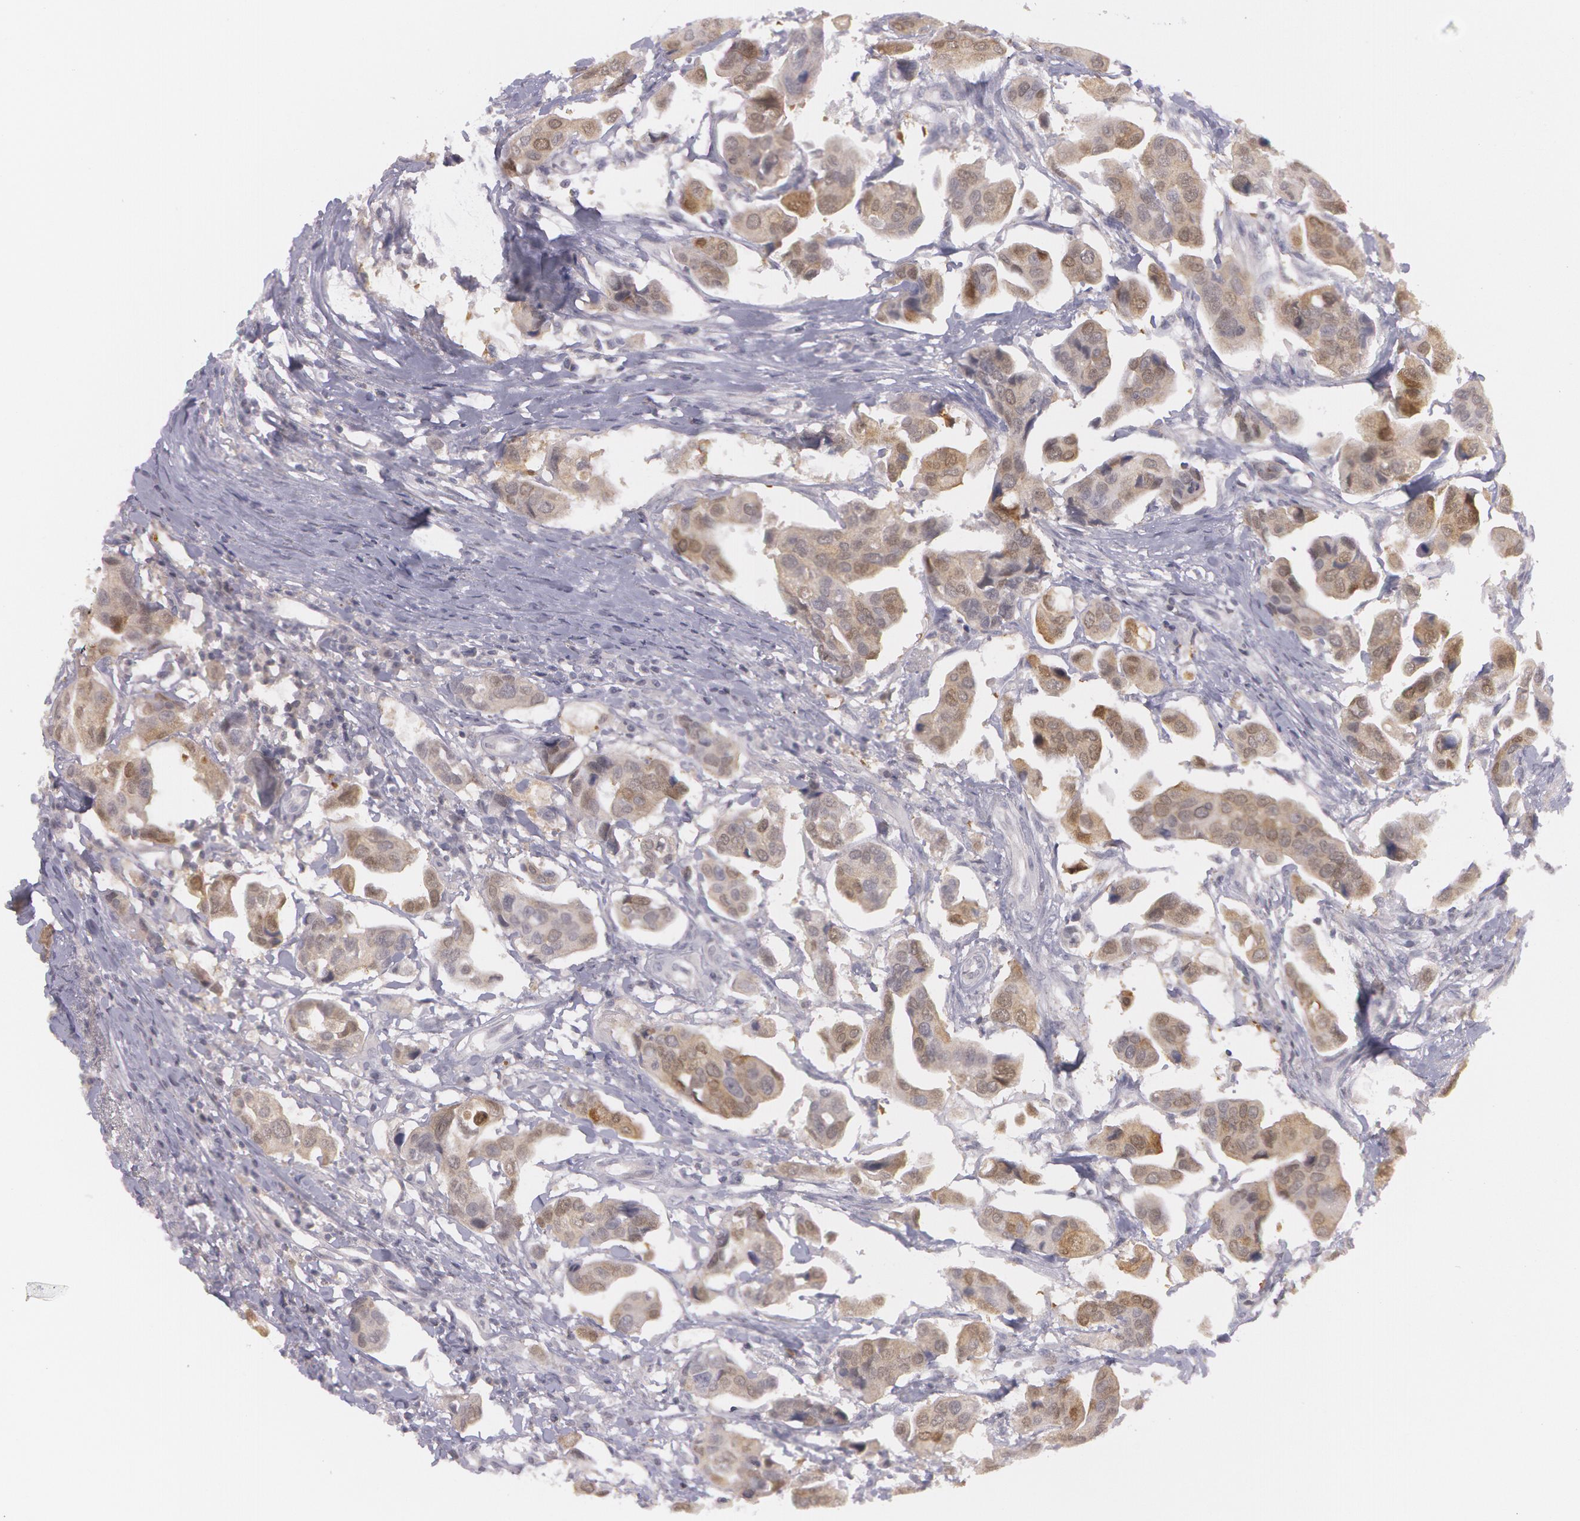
{"staining": {"intensity": "weak", "quantity": "<25%", "location": "nuclear"}, "tissue": "urothelial cancer", "cell_type": "Tumor cells", "image_type": "cancer", "snomed": [{"axis": "morphology", "description": "Adenocarcinoma, NOS"}, {"axis": "topography", "description": "Urinary bladder"}], "caption": "An immunohistochemistry (IHC) photomicrograph of adenocarcinoma is shown. There is no staining in tumor cells of adenocarcinoma. The staining is performed using DAB (3,3'-diaminobenzidine) brown chromogen with nuclei counter-stained in using hematoxylin.", "gene": "IL1RN", "patient": {"sex": "male", "age": 61}}